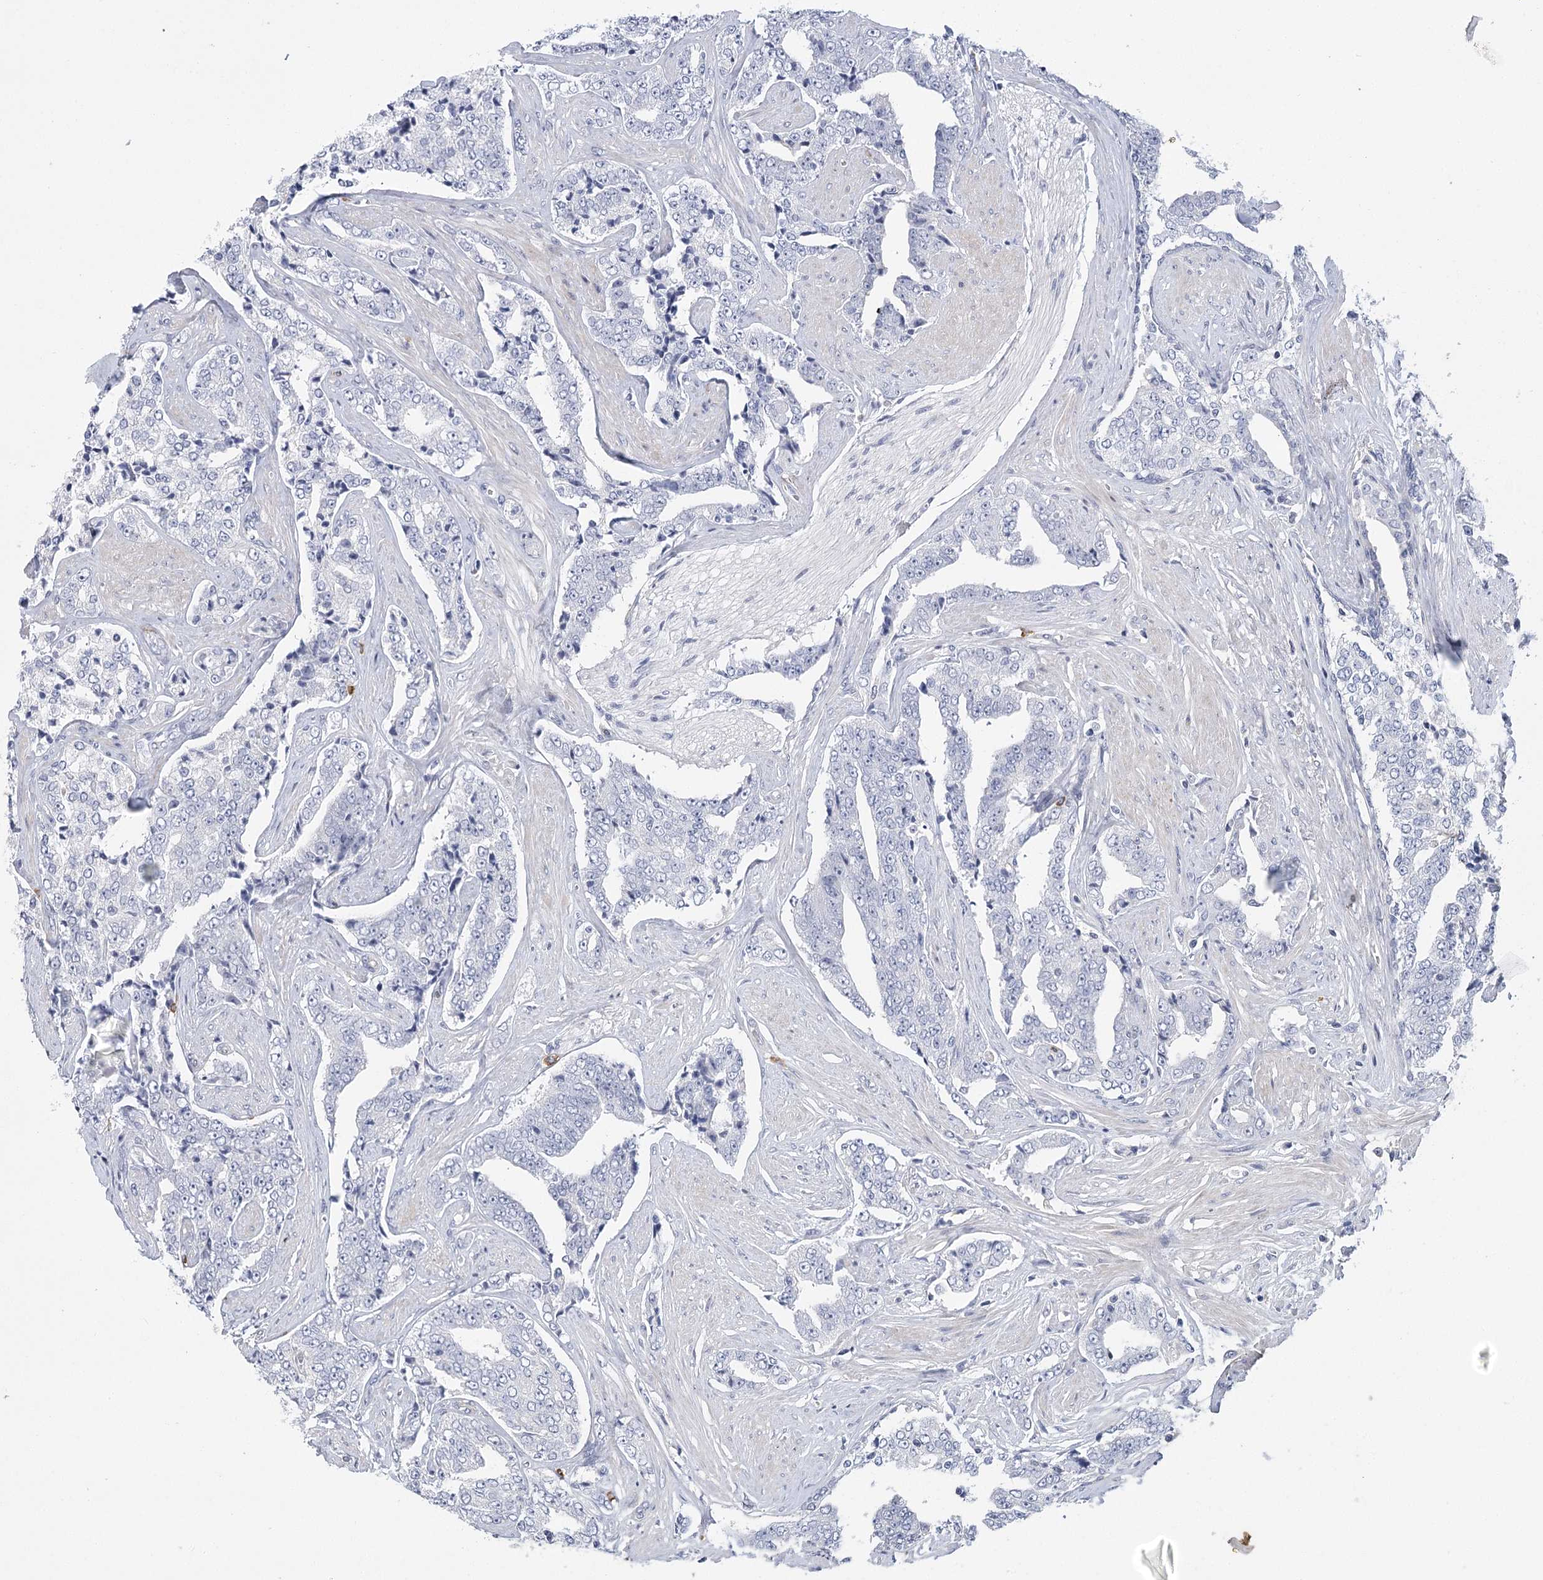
{"staining": {"intensity": "negative", "quantity": "none", "location": "none"}, "tissue": "prostate cancer", "cell_type": "Tumor cells", "image_type": "cancer", "snomed": [{"axis": "morphology", "description": "Adenocarcinoma, High grade"}, {"axis": "topography", "description": "Prostate"}], "caption": "Immunohistochemical staining of adenocarcinoma (high-grade) (prostate) shows no significant expression in tumor cells.", "gene": "FAM76B", "patient": {"sex": "male", "age": 71}}